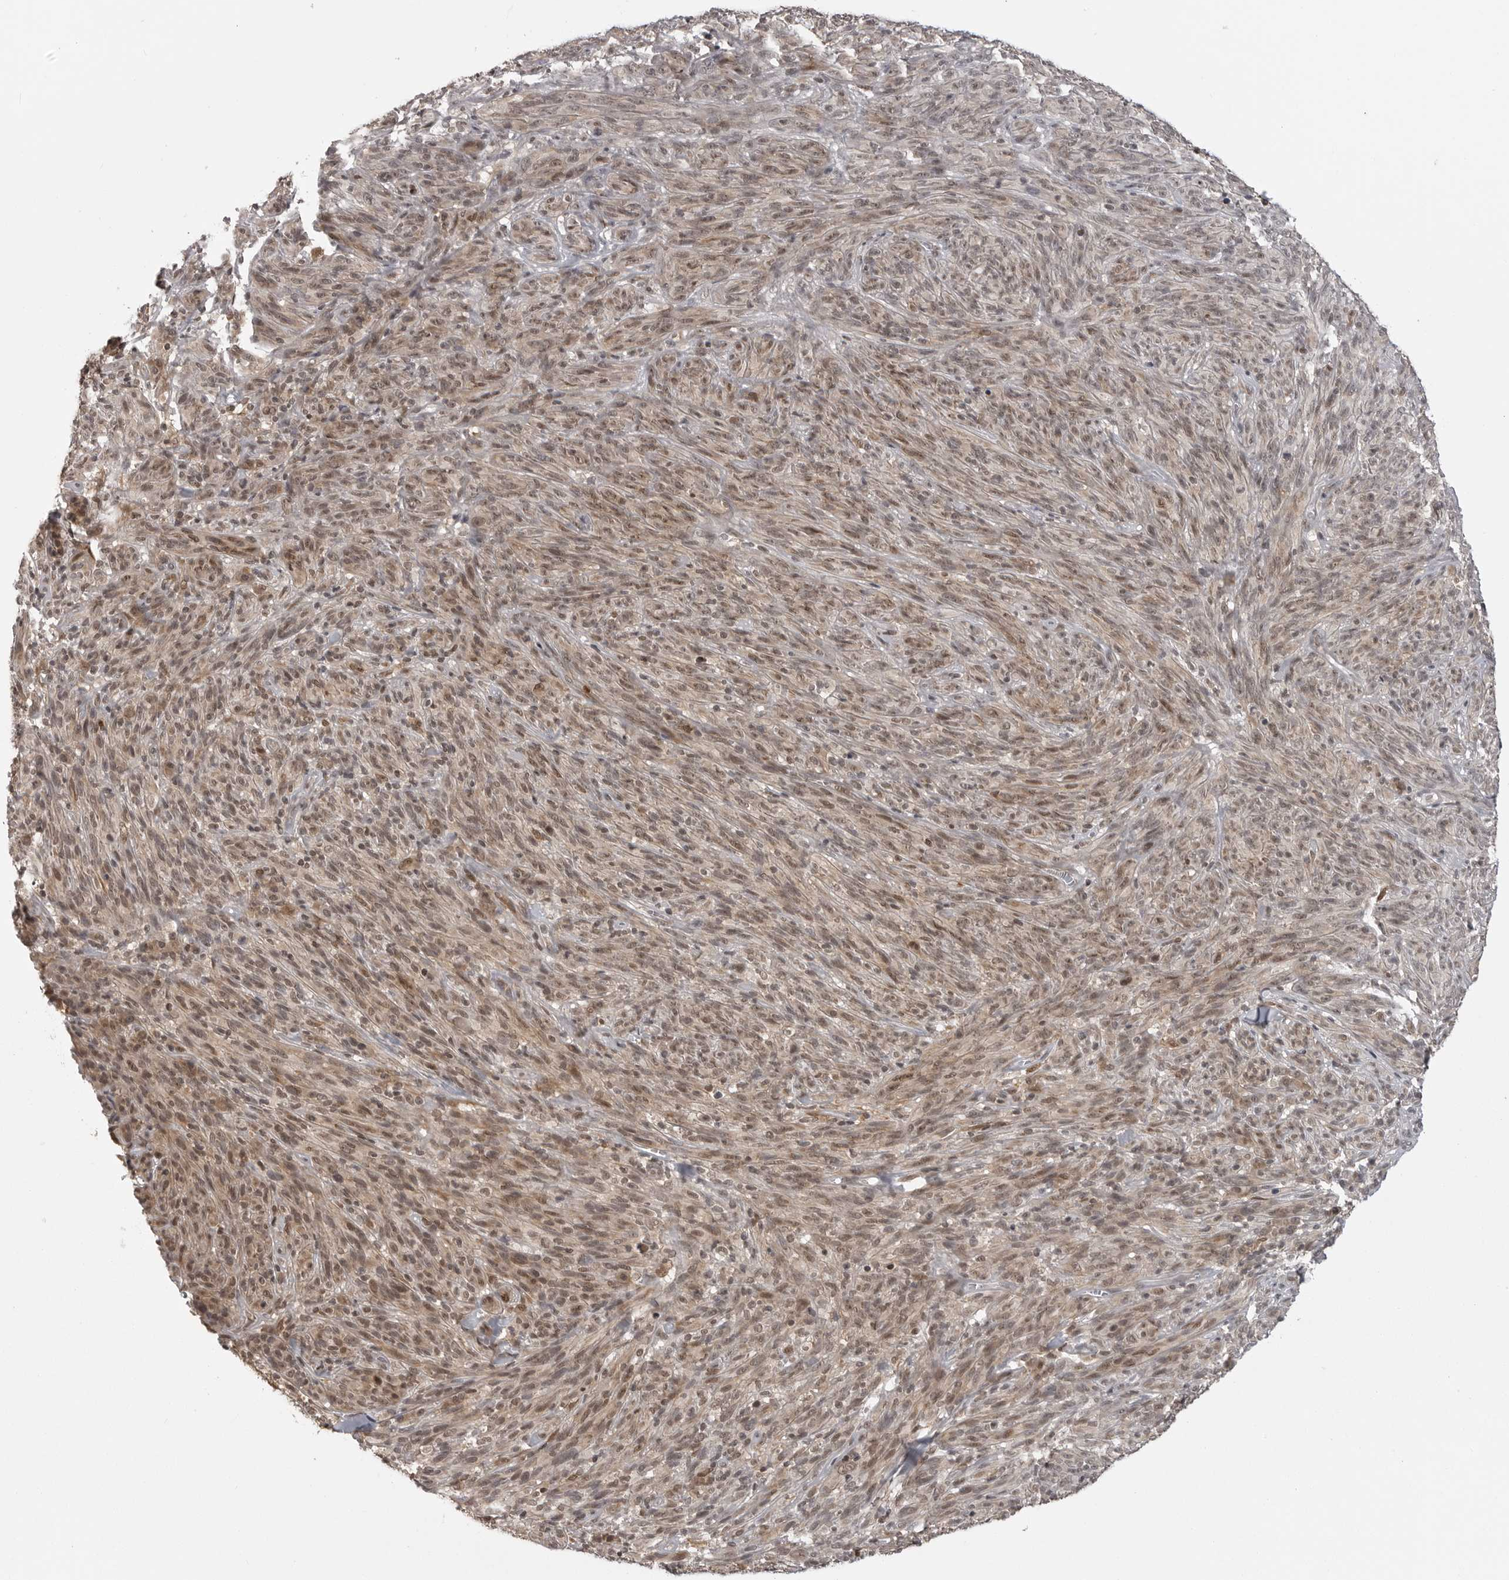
{"staining": {"intensity": "moderate", "quantity": ">75%", "location": "cytoplasmic/membranous,nuclear"}, "tissue": "melanoma", "cell_type": "Tumor cells", "image_type": "cancer", "snomed": [{"axis": "morphology", "description": "Malignant melanoma, NOS"}, {"axis": "topography", "description": "Skin of head"}], "caption": "Immunohistochemistry histopathology image of neoplastic tissue: human melanoma stained using IHC reveals medium levels of moderate protein expression localized specifically in the cytoplasmic/membranous and nuclear of tumor cells, appearing as a cytoplasmic/membranous and nuclear brown color.", "gene": "PEG3", "patient": {"sex": "male", "age": 96}}